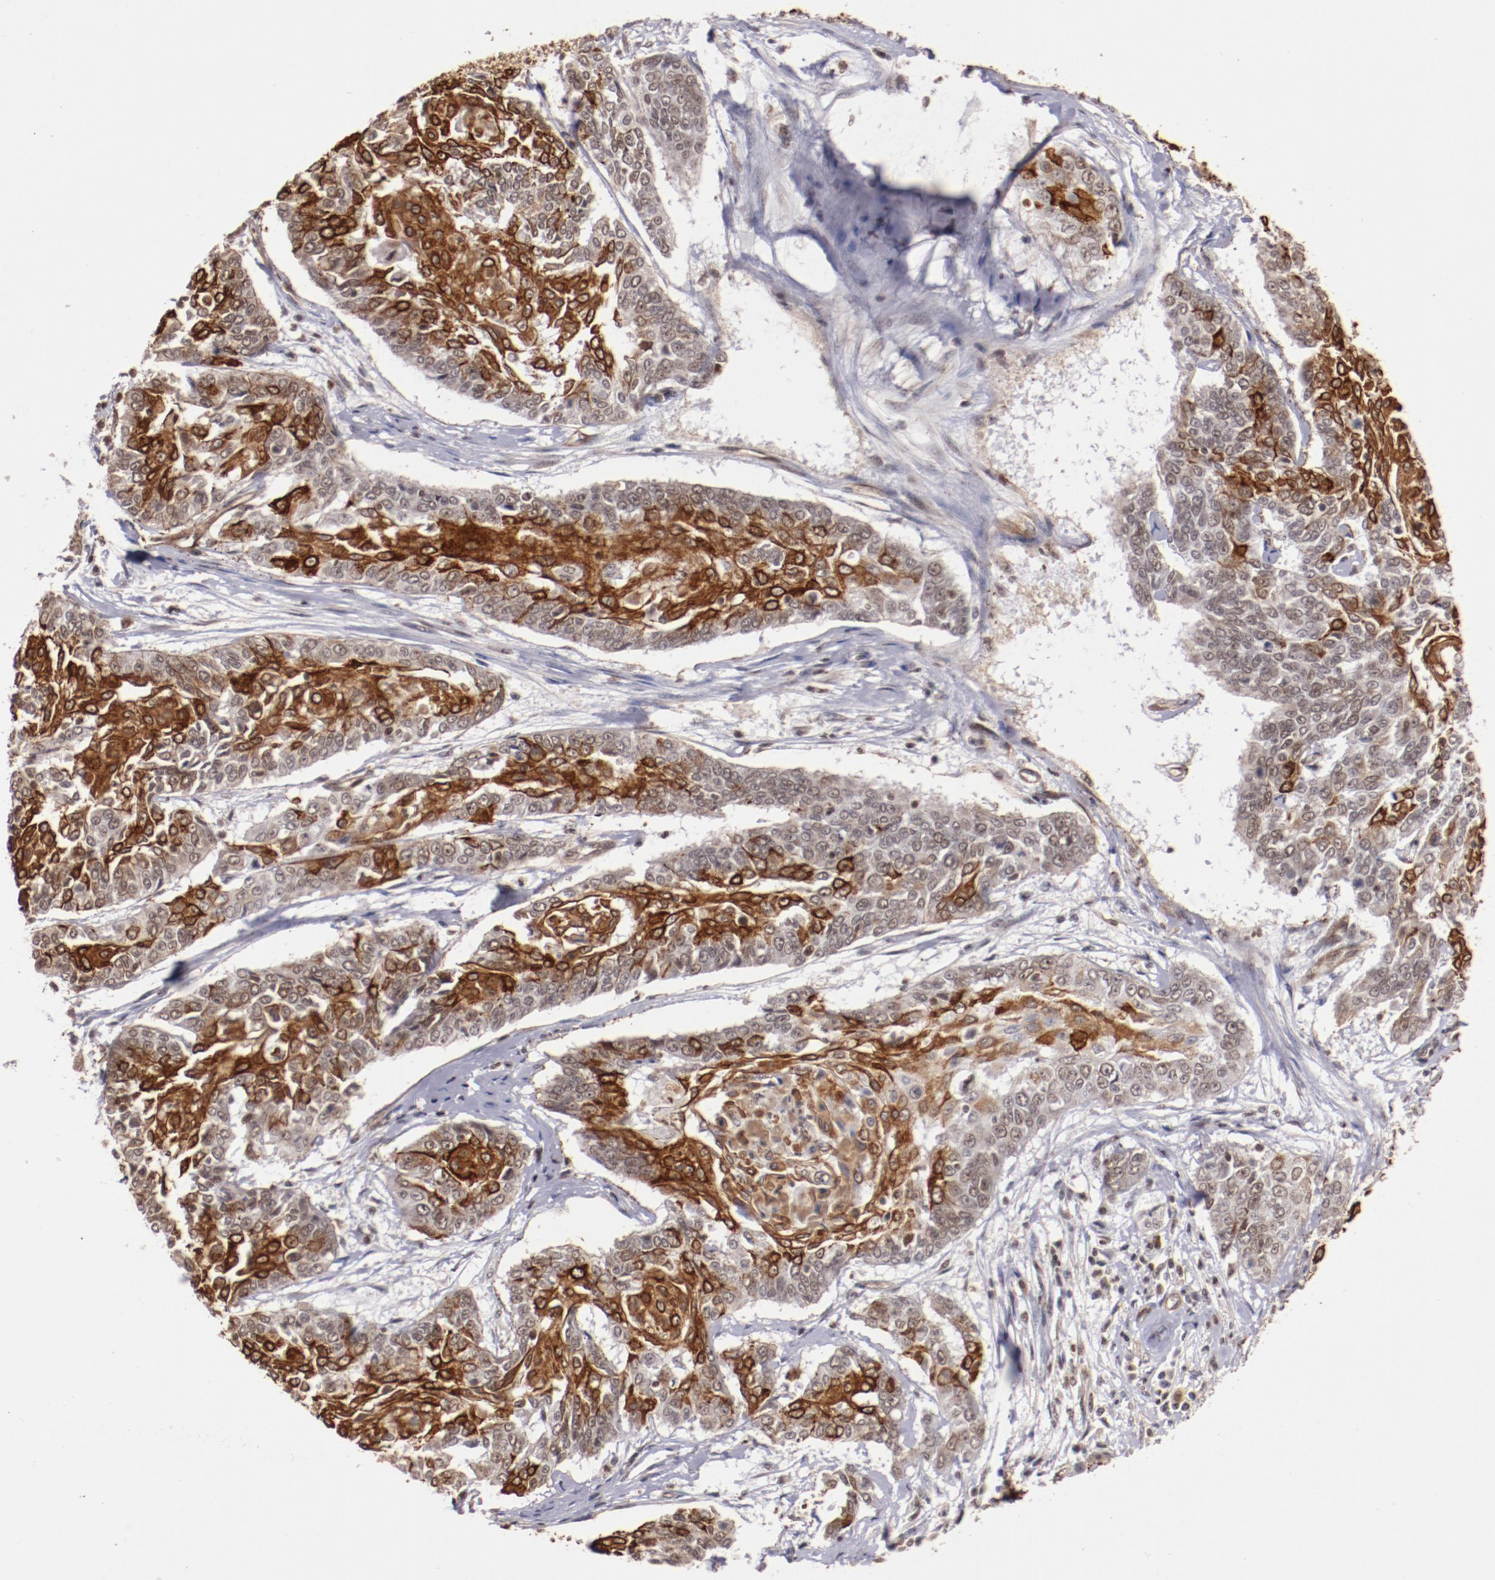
{"staining": {"intensity": "moderate", "quantity": "25%-75%", "location": "cytoplasmic/membranous,nuclear"}, "tissue": "cervical cancer", "cell_type": "Tumor cells", "image_type": "cancer", "snomed": [{"axis": "morphology", "description": "Squamous cell carcinoma, NOS"}, {"axis": "topography", "description": "Cervix"}], "caption": "Immunohistochemistry (IHC) of cervical squamous cell carcinoma exhibits medium levels of moderate cytoplasmic/membranous and nuclear staining in about 25%-75% of tumor cells.", "gene": "STAG2", "patient": {"sex": "female", "age": 64}}